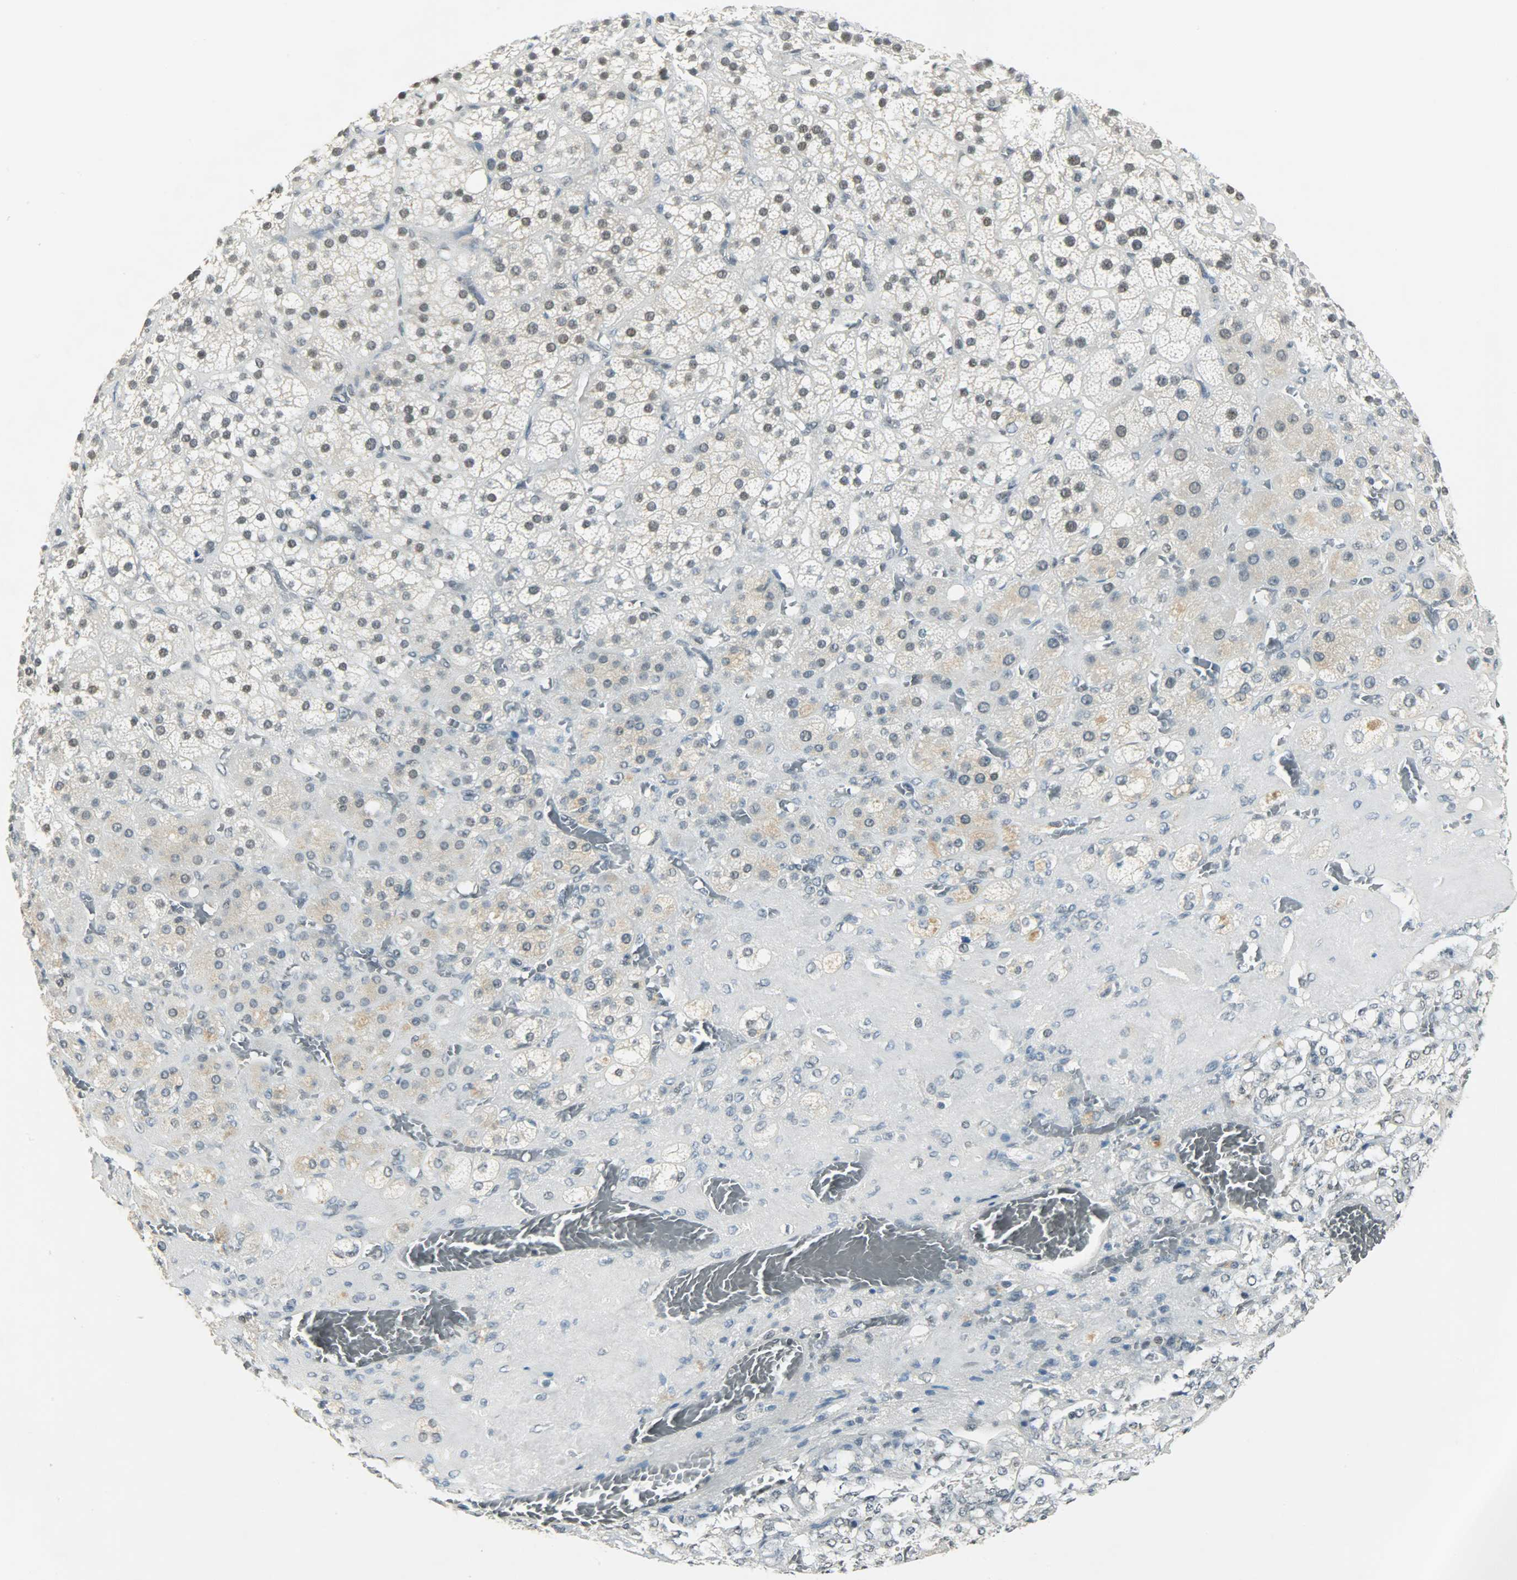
{"staining": {"intensity": "strong", "quantity": ">75%", "location": "nuclear"}, "tissue": "adrenal gland", "cell_type": "Glandular cells", "image_type": "normal", "snomed": [{"axis": "morphology", "description": "Normal tissue, NOS"}, {"axis": "topography", "description": "Adrenal gland"}], "caption": "IHC micrograph of benign human adrenal gland stained for a protein (brown), which shows high levels of strong nuclear positivity in approximately >75% of glandular cells.", "gene": "SUGP1", "patient": {"sex": "female", "age": 71}}